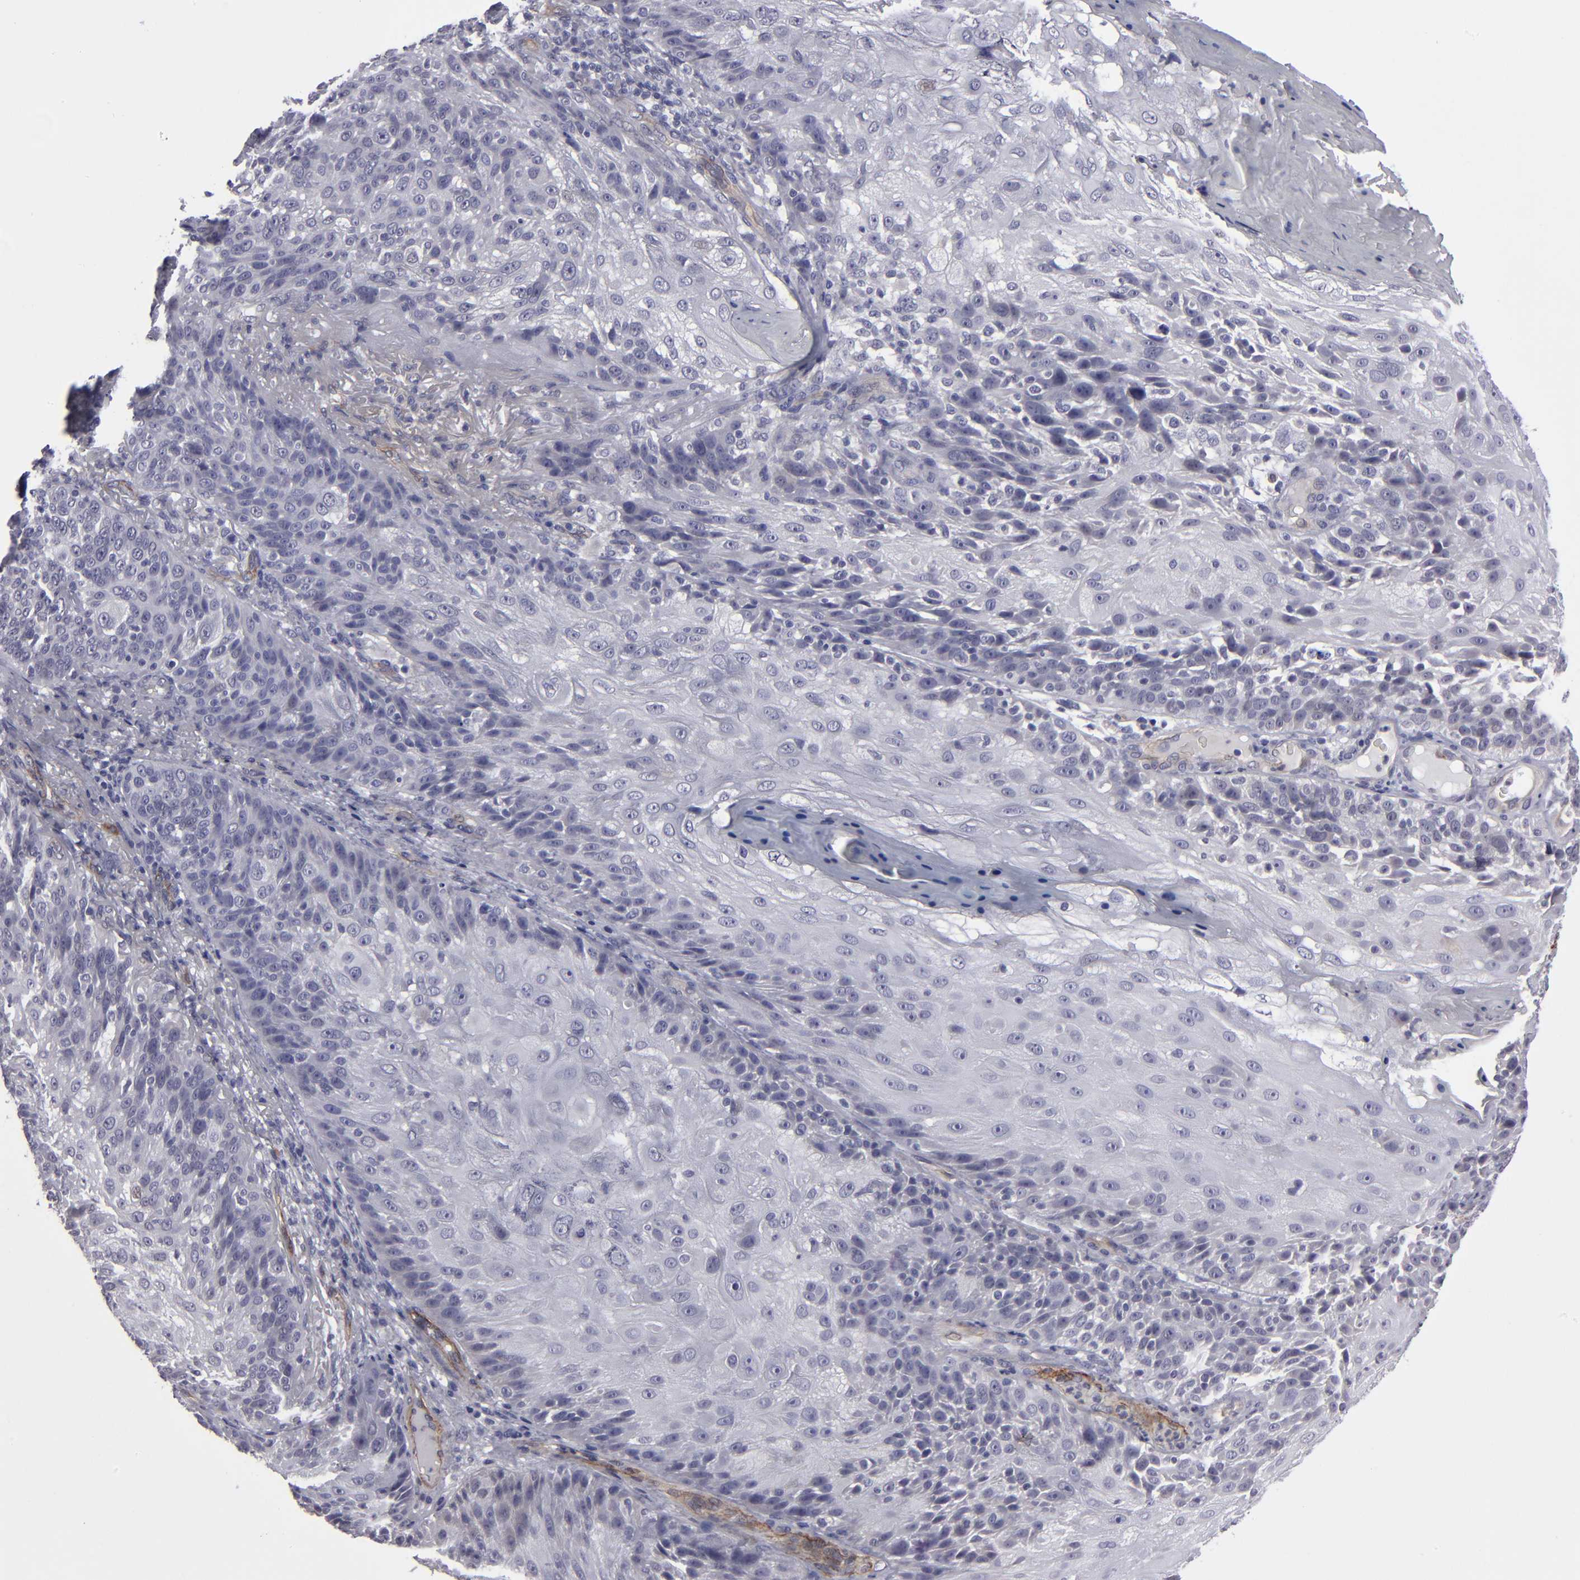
{"staining": {"intensity": "negative", "quantity": "none", "location": "none"}, "tissue": "skin cancer", "cell_type": "Tumor cells", "image_type": "cancer", "snomed": [{"axis": "morphology", "description": "Normal tissue, NOS"}, {"axis": "morphology", "description": "Squamous cell carcinoma, NOS"}, {"axis": "topography", "description": "Skin"}], "caption": "The micrograph demonstrates no staining of tumor cells in squamous cell carcinoma (skin).", "gene": "ZNF175", "patient": {"sex": "female", "age": 83}}